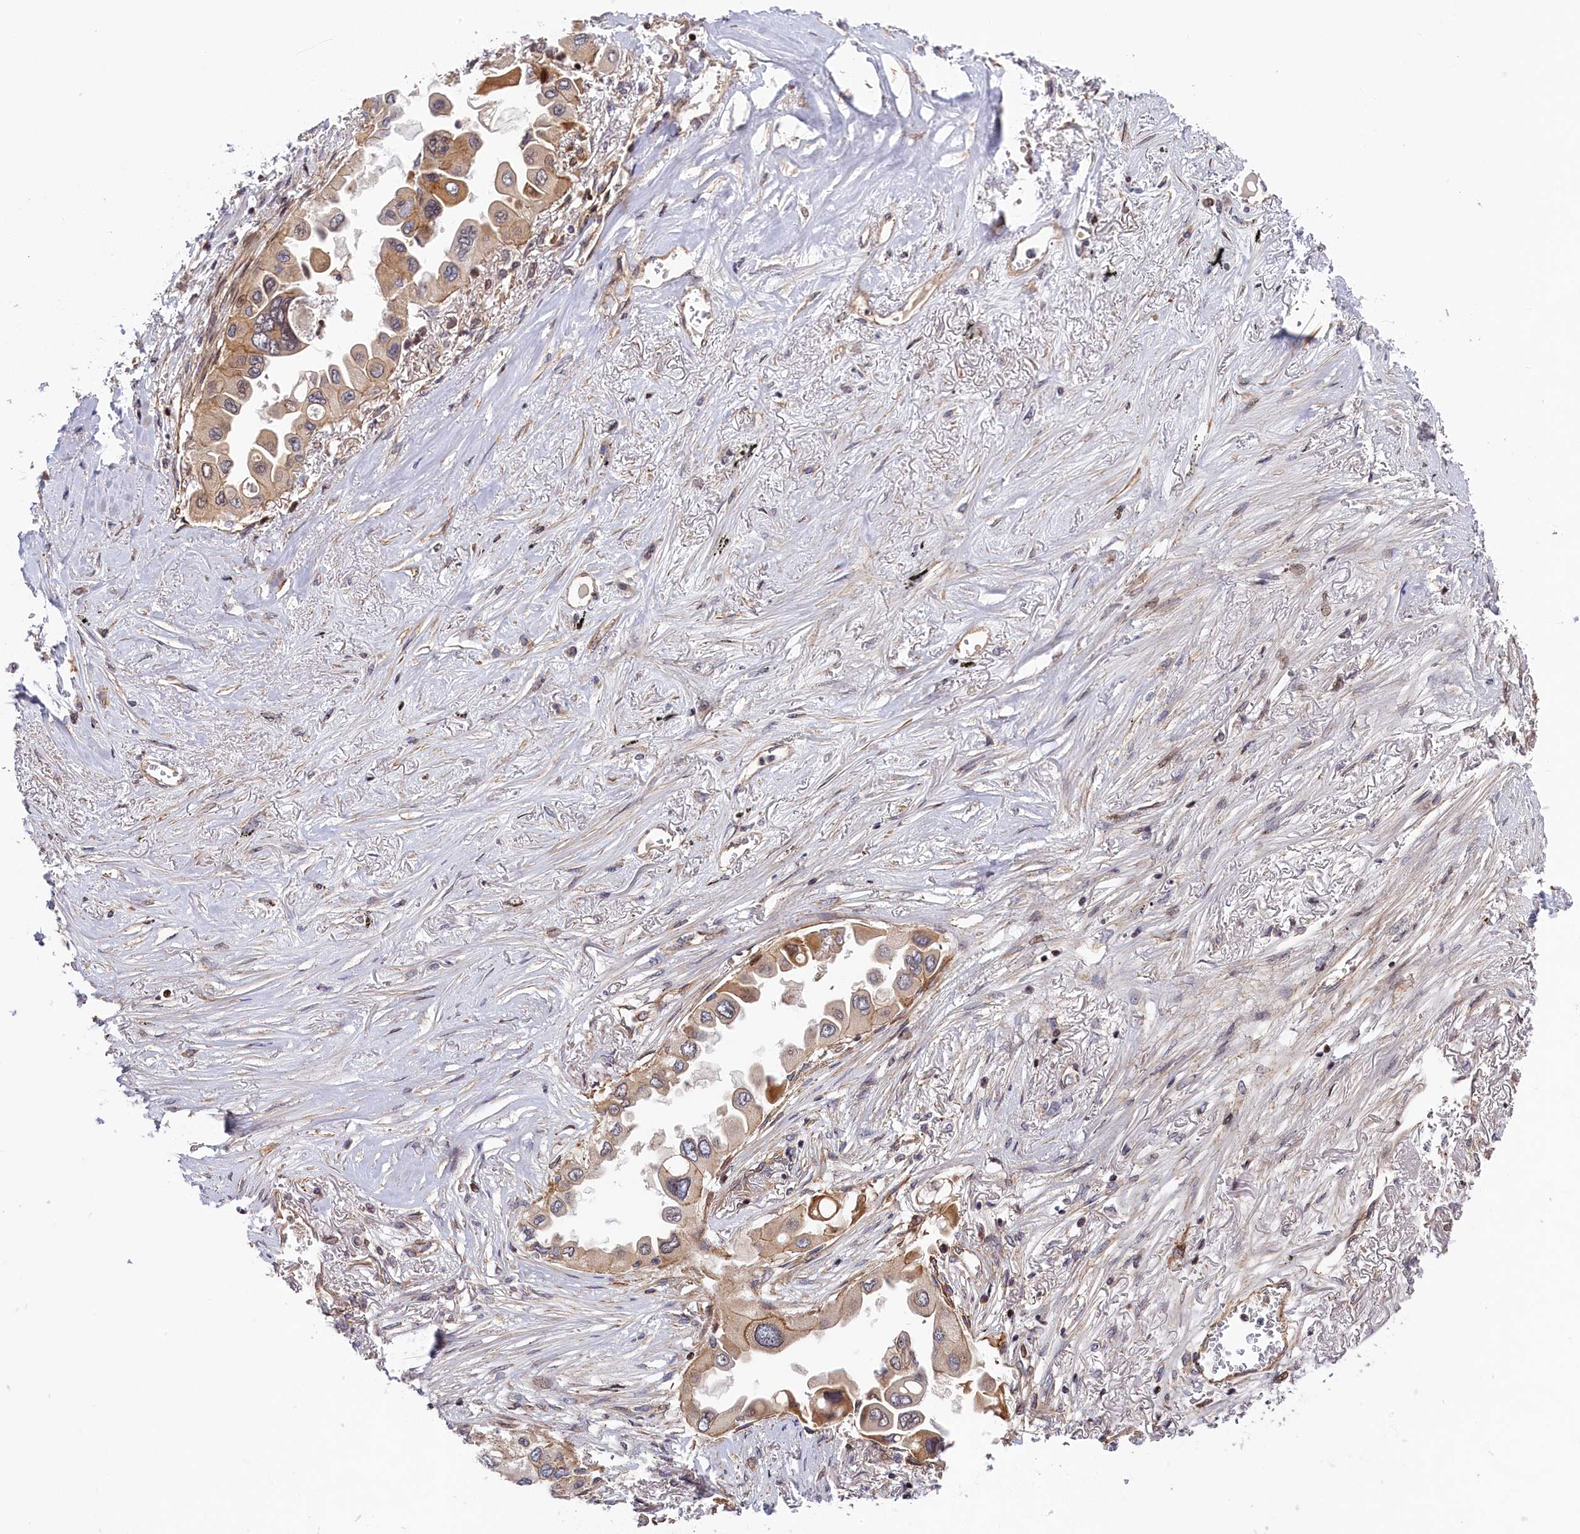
{"staining": {"intensity": "weak", "quantity": ">75%", "location": "cytoplasmic/membranous"}, "tissue": "lung cancer", "cell_type": "Tumor cells", "image_type": "cancer", "snomed": [{"axis": "morphology", "description": "Adenocarcinoma, NOS"}, {"axis": "topography", "description": "Lung"}], "caption": "The histopathology image reveals a brown stain indicating the presence of a protein in the cytoplasmic/membranous of tumor cells in lung cancer.", "gene": "CEP44", "patient": {"sex": "female", "age": 76}}